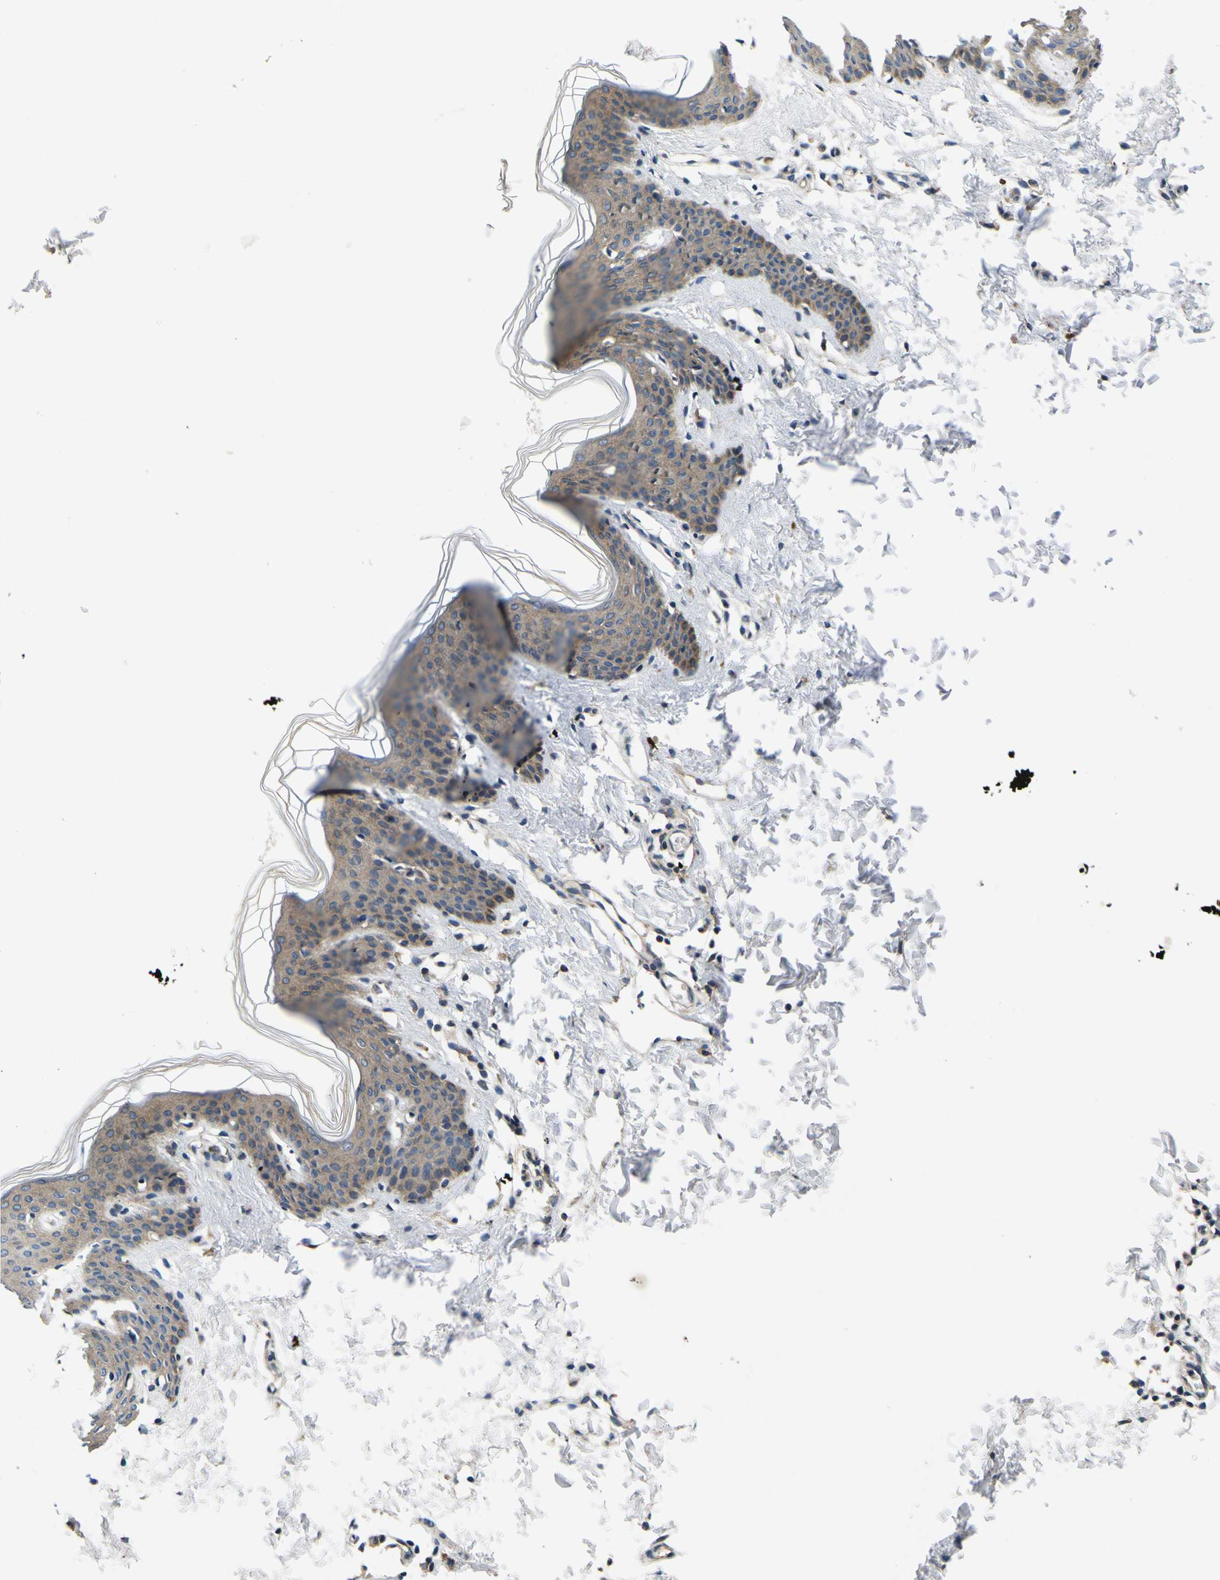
{"staining": {"intensity": "negative", "quantity": "none", "location": "none"}, "tissue": "skin", "cell_type": "Fibroblasts", "image_type": "normal", "snomed": [{"axis": "morphology", "description": "Normal tissue, NOS"}, {"axis": "topography", "description": "Skin"}], "caption": "Fibroblasts are negative for brown protein staining in normal skin. The staining was performed using DAB (3,3'-diaminobenzidine) to visualize the protein expression in brown, while the nuclei were stained in blue with hematoxylin (Magnification: 20x).", "gene": "EPHB4", "patient": {"sex": "female", "age": 17}}